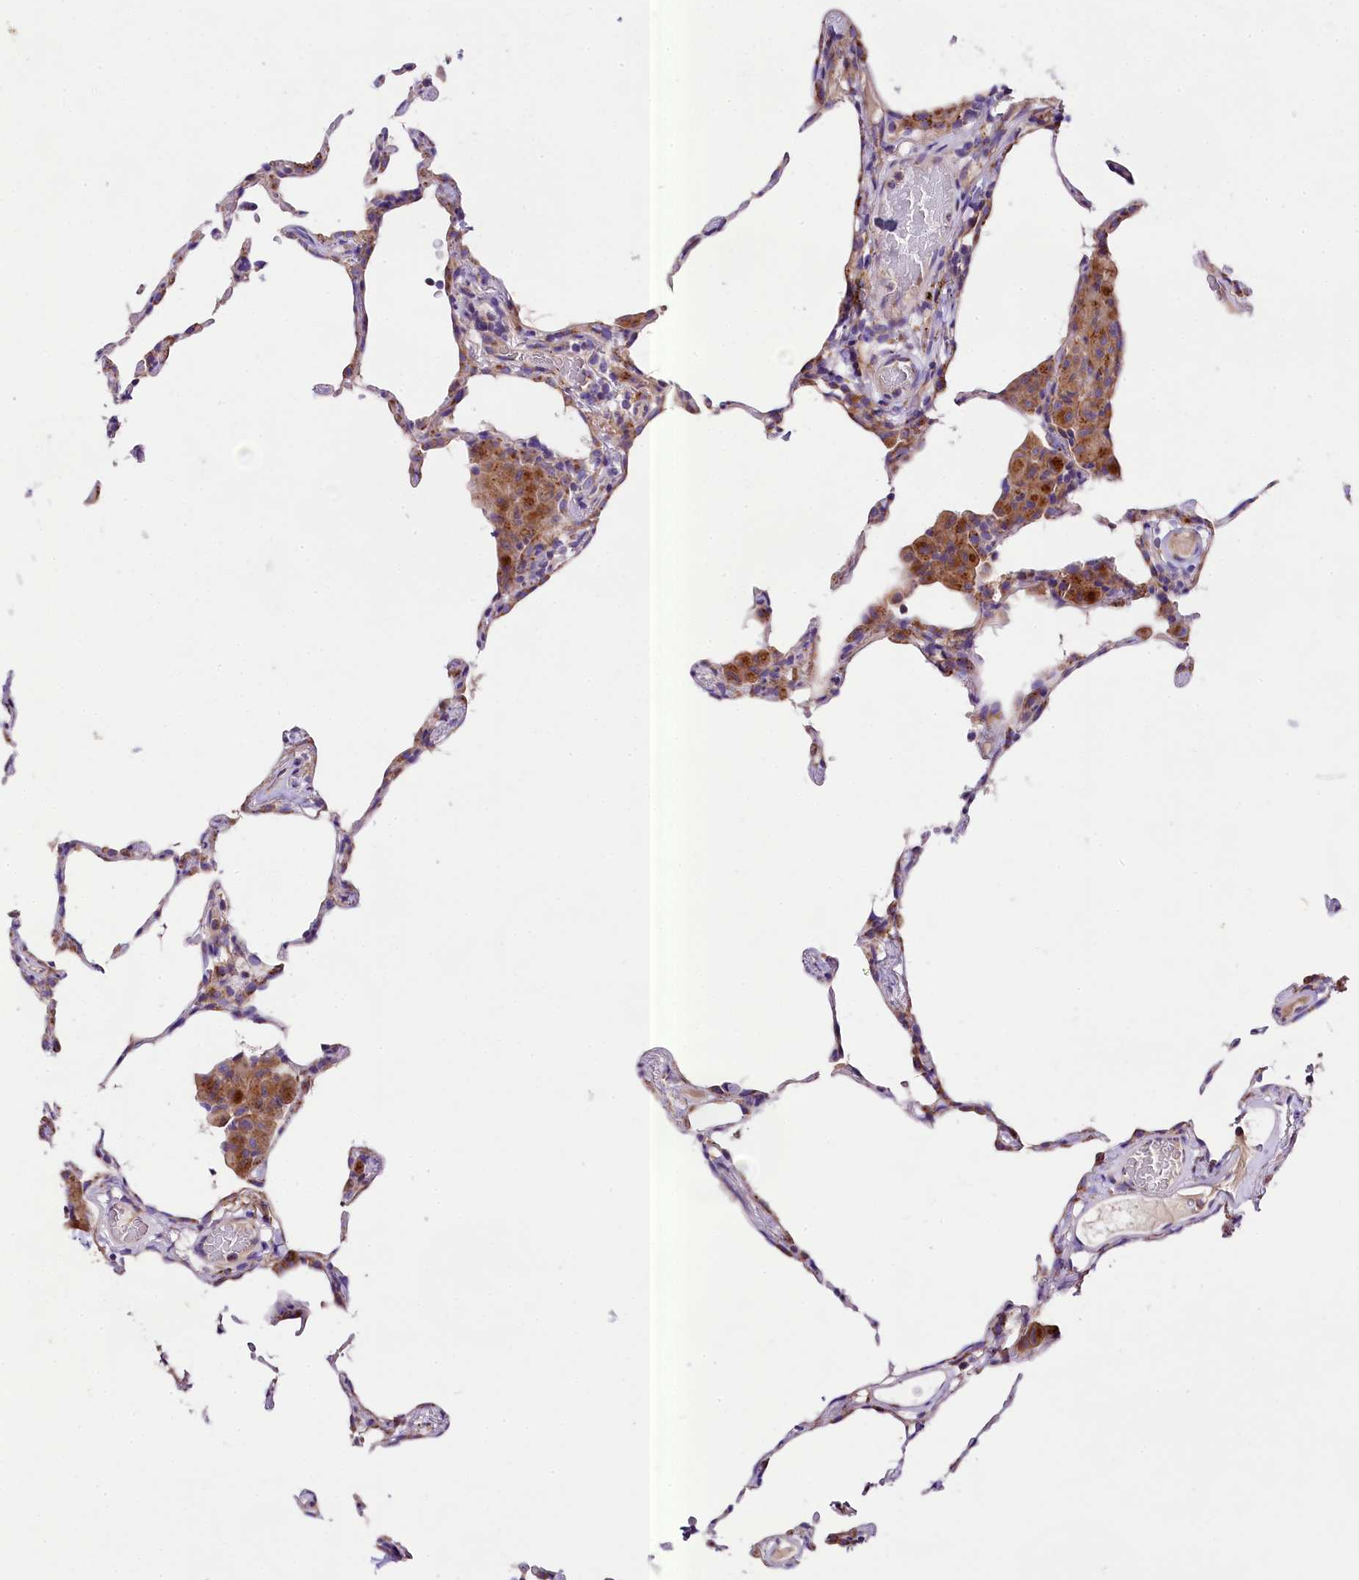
{"staining": {"intensity": "negative", "quantity": "none", "location": "none"}, "tissue": "lung", "cell_type": "Alveolar cells", "image_type": "normal", "snomed": [{"axis": "morphology", "description": "Normal tissue, NOS"}, {"axis": "topography", "description": "Lung"}], "caption": "Immunohistochemical staining of benign lung reveals no significant expression in alveolar cells.", "gene": "PEMT", "patient": {"sex": "female", "age": 57}}